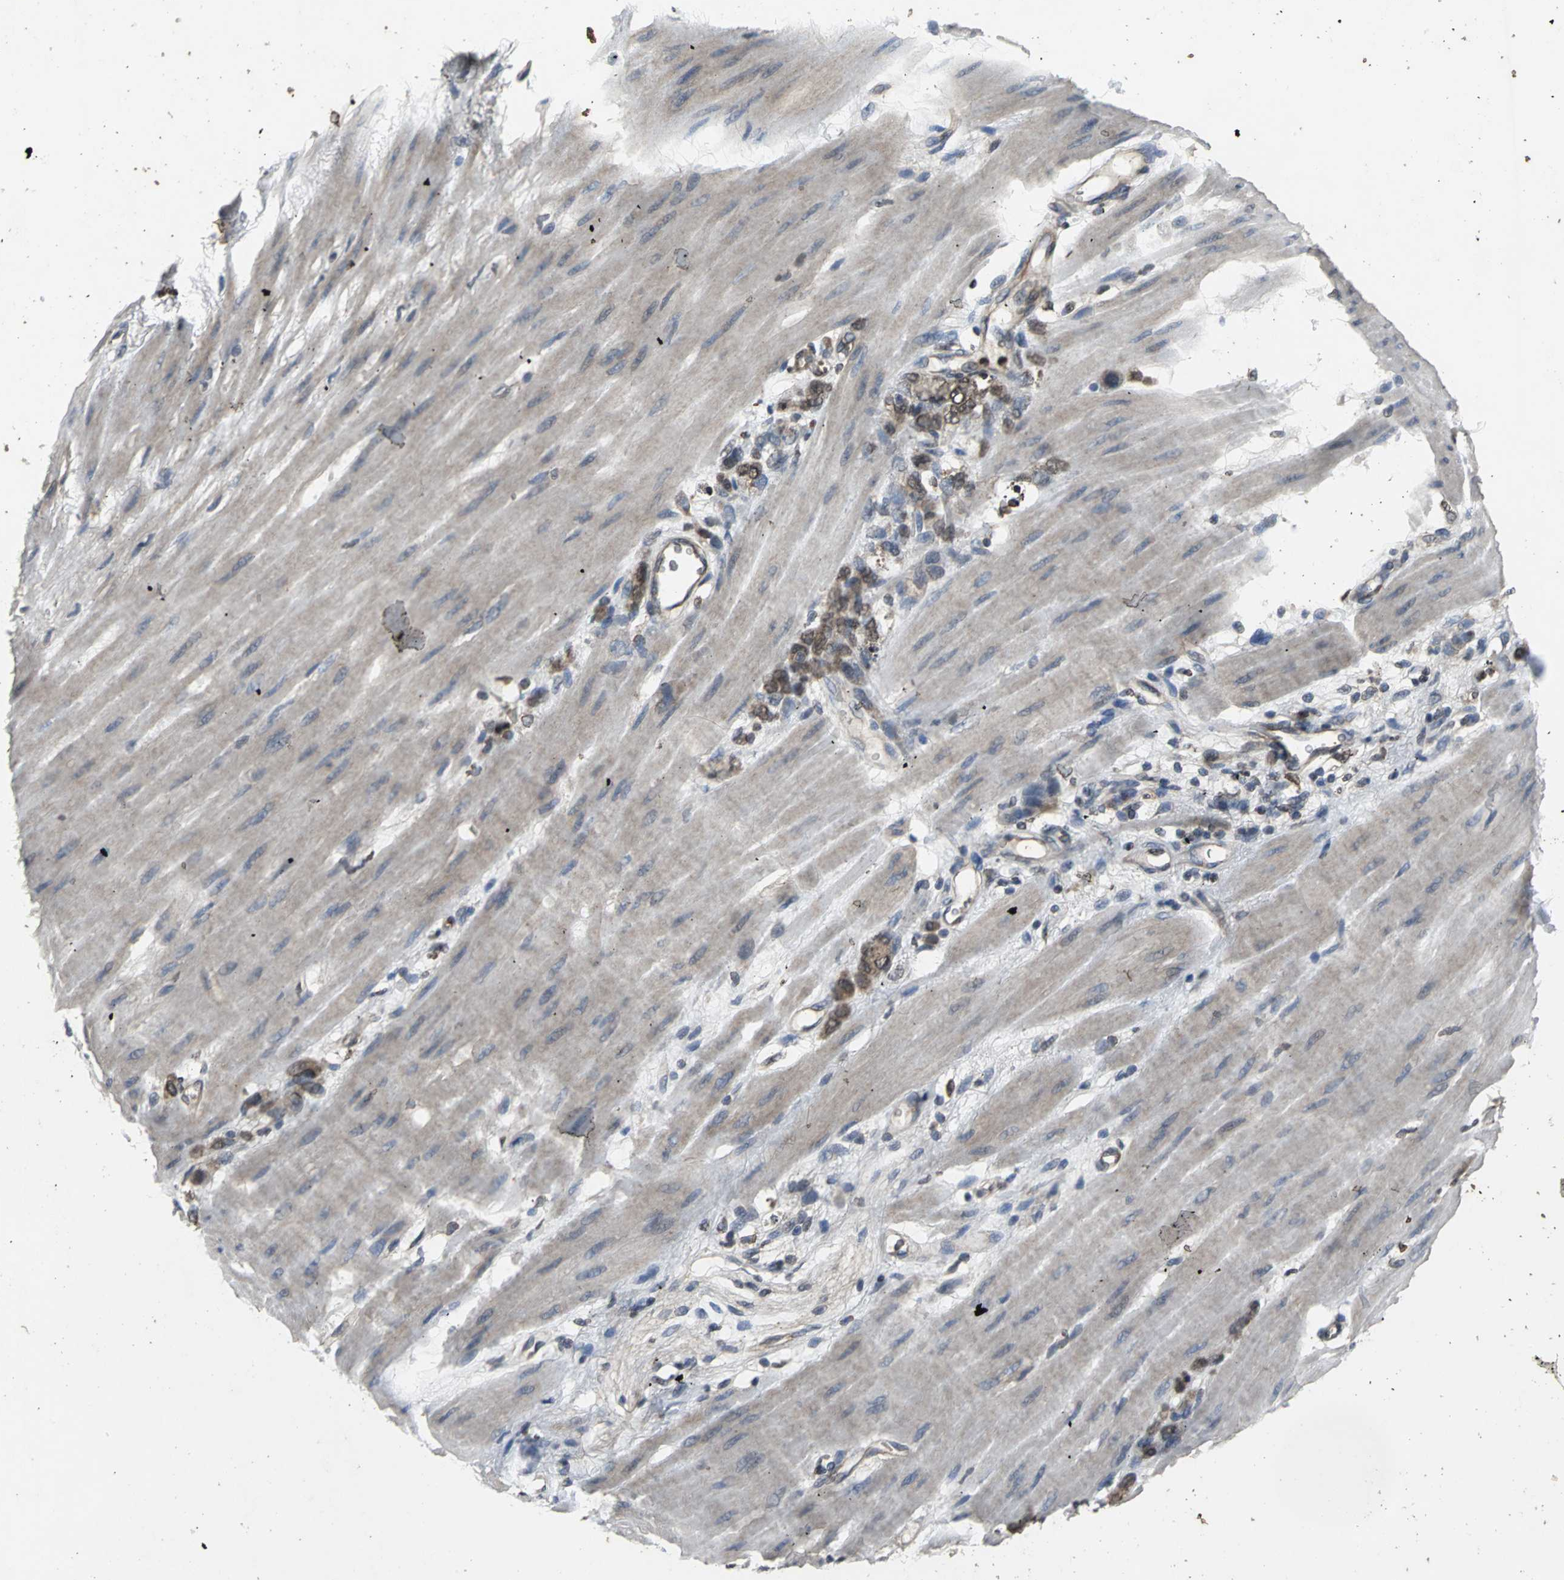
{"staining": {"intensity": "moderate", "quantity": ">75%", "location": "cytoplasmic/membranous,nuclear"}, "tissue": "stomach cancer", "cell_type": "Tumor cells", "image_type": "cancer", "snomed": [{"axis": "morphology", "description": "Adenocarcinoma, NOS"}, {"axis": "topography", "description": "Stomach"}], "caption": "This is a photomicrograph of immunohistochemistry (IHC) staining of stomach cancer (adenocarcinoma), which shows moderate expression in the cytoplasmic/membranous and nuclear of tumor cells.", "gene": "AHR", "patient": {"sex": "male", "age": 82}}